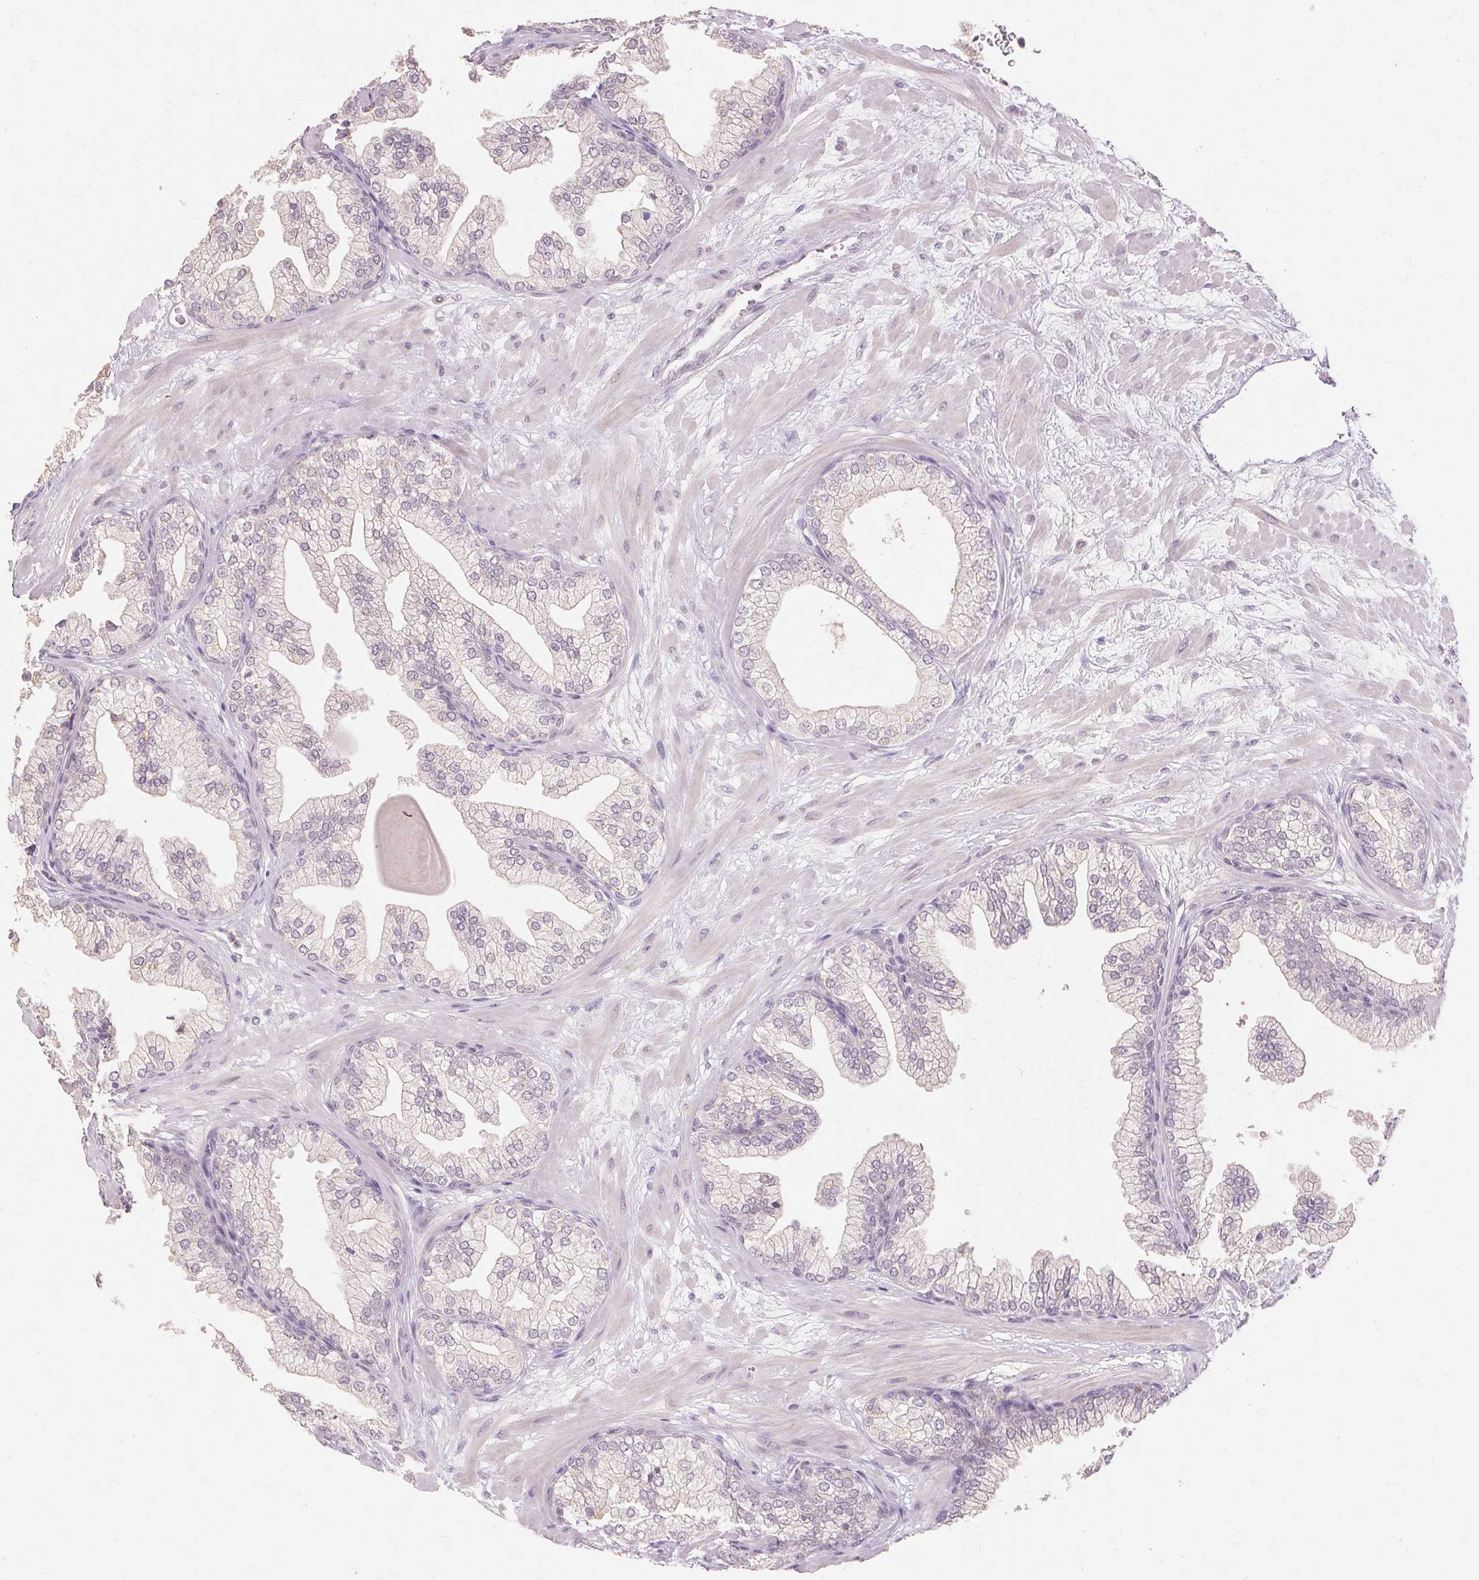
{"staining": {"intensity": "negative", "quantity": "none", "location": "none"}, "tissue": "prostate", "cell_type": "Glandular cells", "image_type": "normal", "snomed": [{"axis": "morphology", "description": "Normal tissue, NOS"}, {"axis": "topography", "description": "Prostate"}, {"axis": "topography", "description": "Peripheral nerve tissue"}], "caption": "This micrograph is of benign prostate stained with immunohistochemistry to label a protein in brown with the nuclei are counter-stained blue. There is no expression in glandular cells. The staining is performed using DAB (3,3'-diaminobenzidine) brown chromogen with nuclei counter-stained in using hematoxylin.", "gene": "SKP2", "patient": {"sex": "male", "age": 61}}